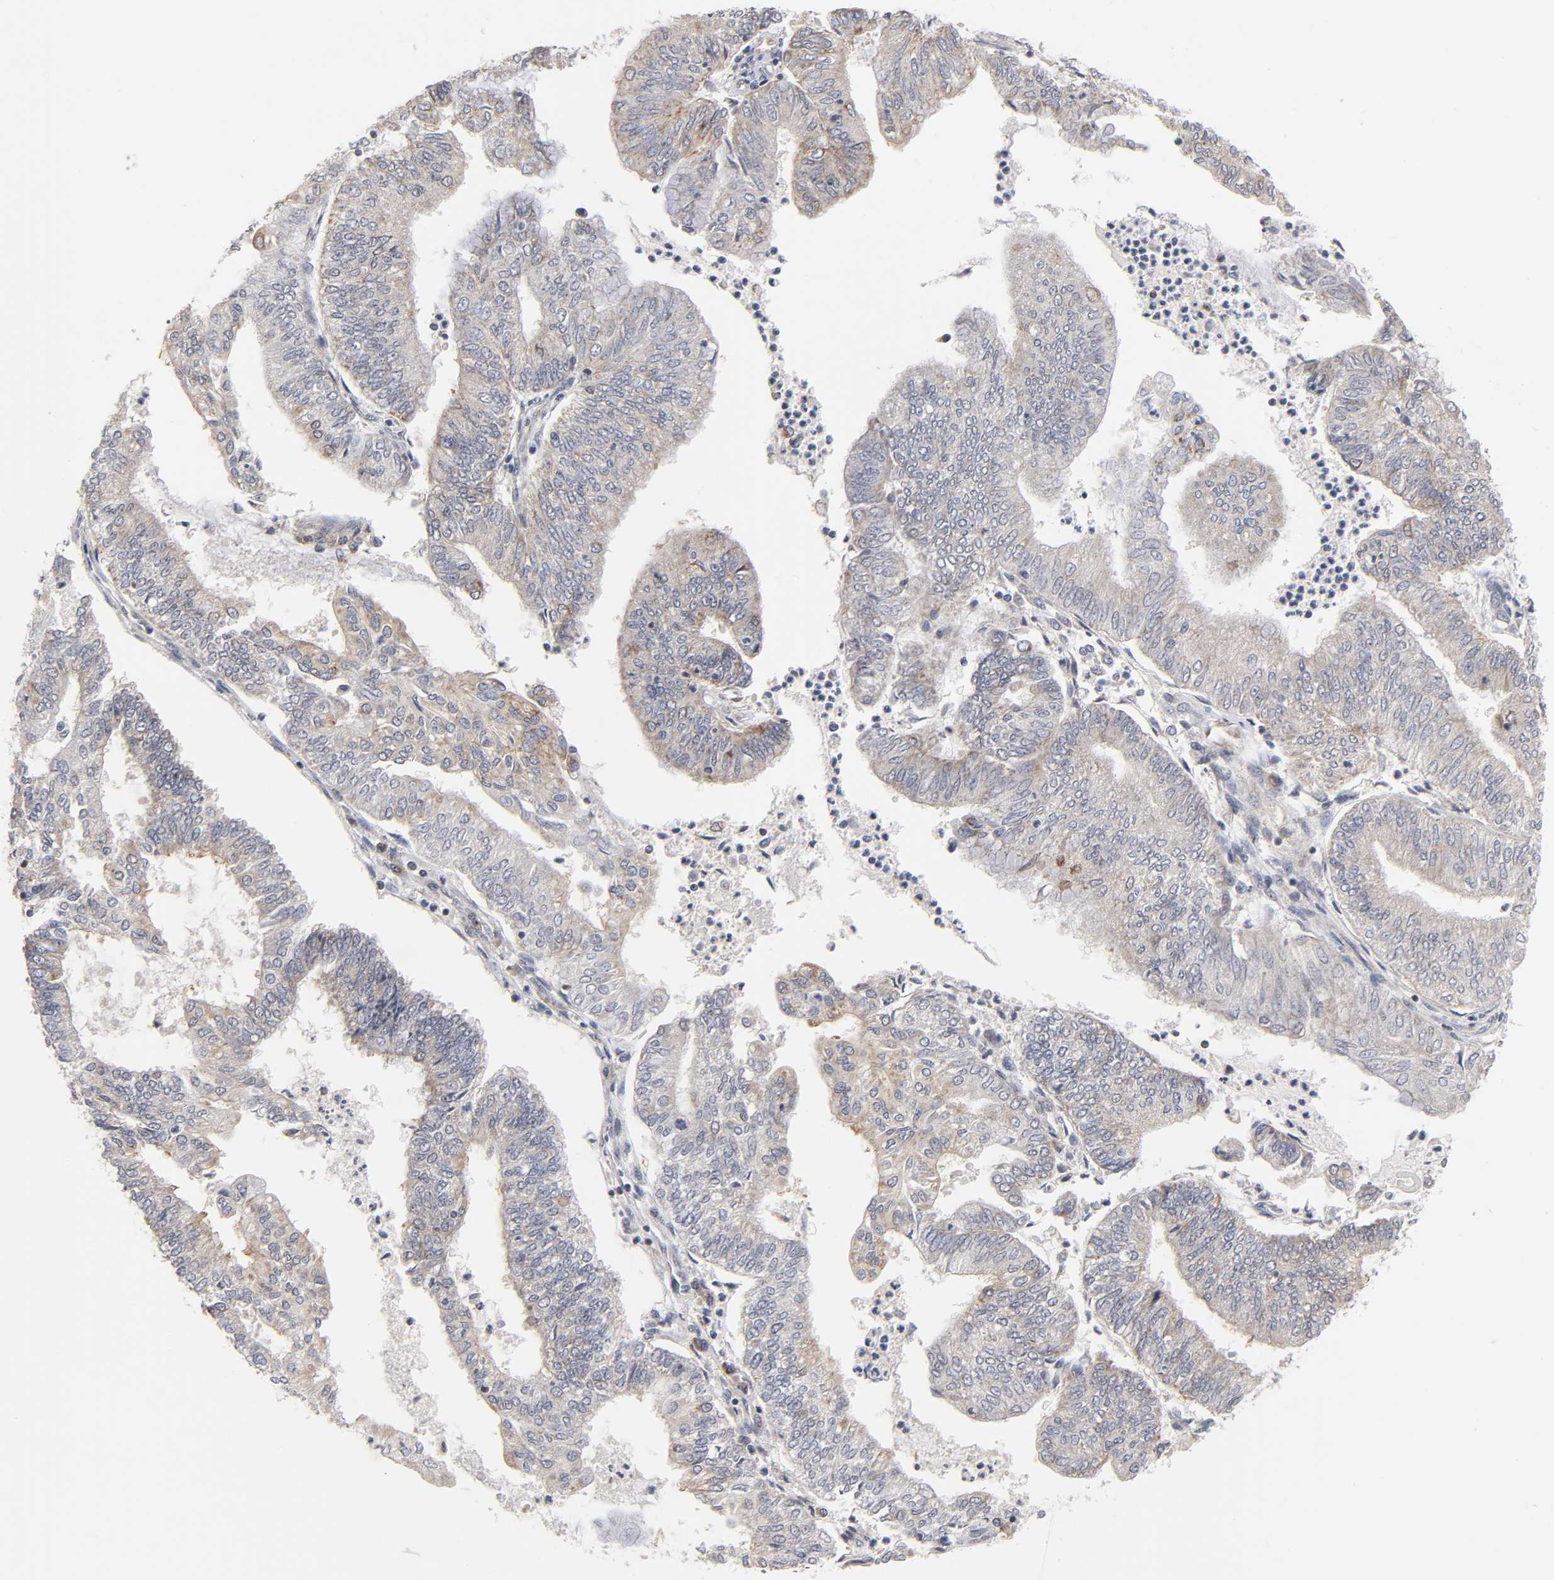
{"staining": {"intensity": "moderate", "quantity": "25%-75%", "location": "cytoplasmic/membranous"}, "tissue": "endometrial cancer", "cell_type": "Tumor cells", "image_type": "cancer", "snomed": [{"axis": "morphology", "description": "Adenocarcinoma, NOS"}, {"axis": "topography", "description": "Endometrium"}], "caption": "Moderate cytoplasmic/membranous staining is seen in approximately 25%-75% of tumor cells in adenocarcinoma (endometrial). The protein is stained brown, and the nuclei are stained in blue (DAB (3,3'-diaminobenzidine) IHC with brightfield microscopy, high magnification).", "gene": "AUH", "patient": {"sex": "female", "age": 59}}